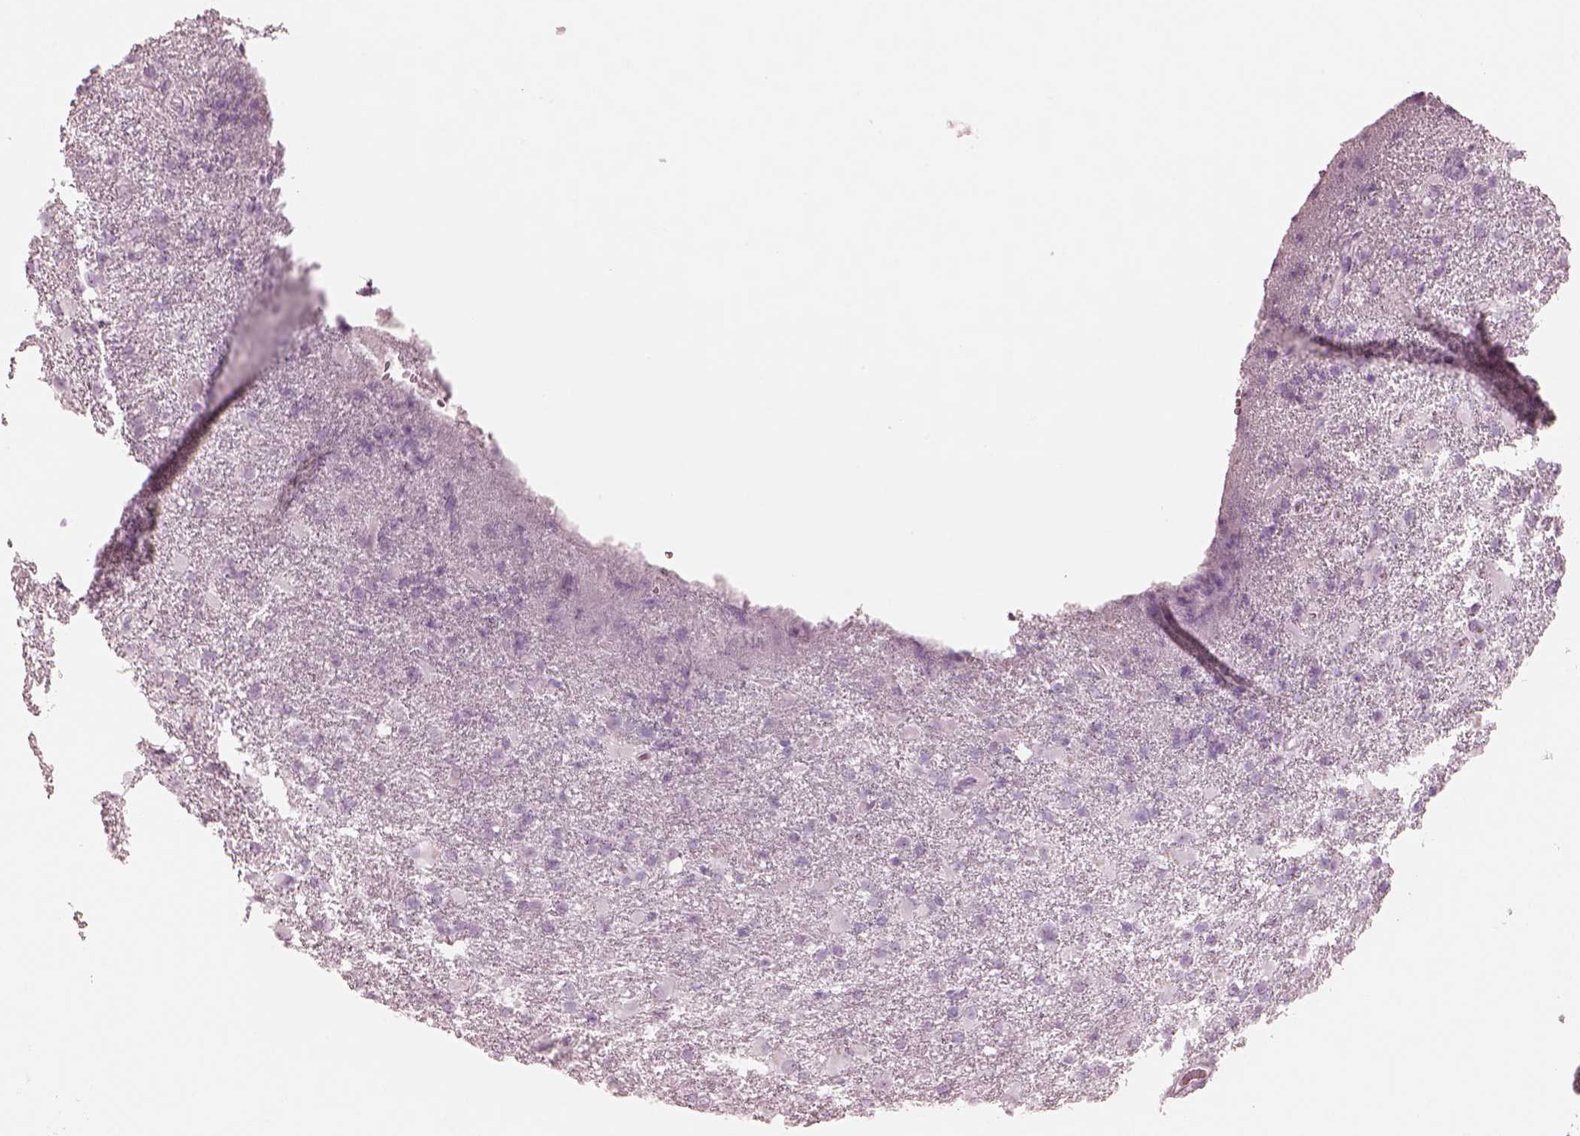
{"staining": {"intensity": "negative", "quantity": "none", "location": "none"}, "tissue": "glioma", "cell_type": "Tumor cells", "image_type": "cancer", "snomed": [{"axis": "morphology", "description": "Glioma, malignant, High grade"}, {"axis": "topography", "description": "Brain"}], "caption": "Photomicrograph shows no protein staining in tumor cells of malignant glioma (high-grade) tissue.", "gene": "PON3", "patient": {"sex": "male", "age": 68}}